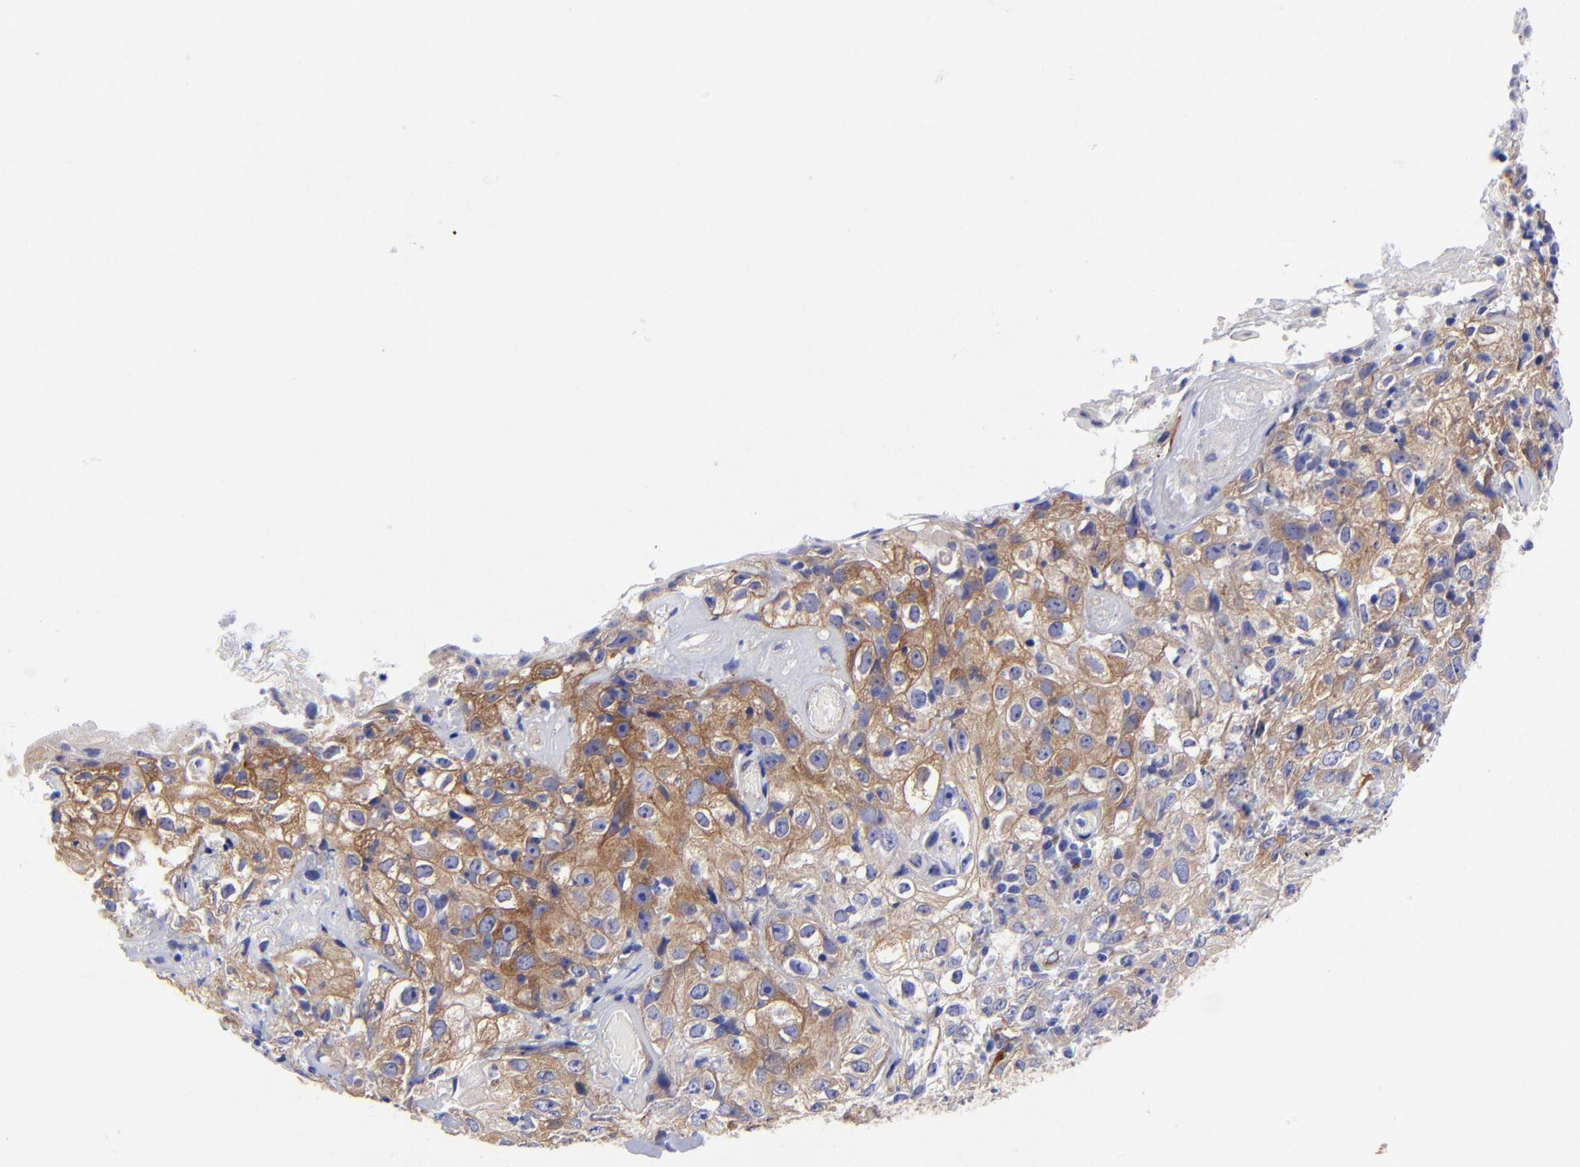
{"staining": {"intensity": "moderate", "quantity": "25%-75%", "location": "cytoplasmic/membranous"}, "tissue": "skin cancer", "cell_type": "Tumor cells", "image_type": "cancer", "snomed": [{"axis": "morphology", "description": "Squamous cell carcinoma, NOS"}, {"axis": "topography", "description": "Skin"}], "caption": "Squamous cell carcinoma (skin) was stained to show a protein in brown. There is medium levels of moderate cytoplasmic/membranous staining in about 25%-75% of tumor cells.", "gene": "PPFIBP1", "patient": {"sex": "male", "age": 65}}